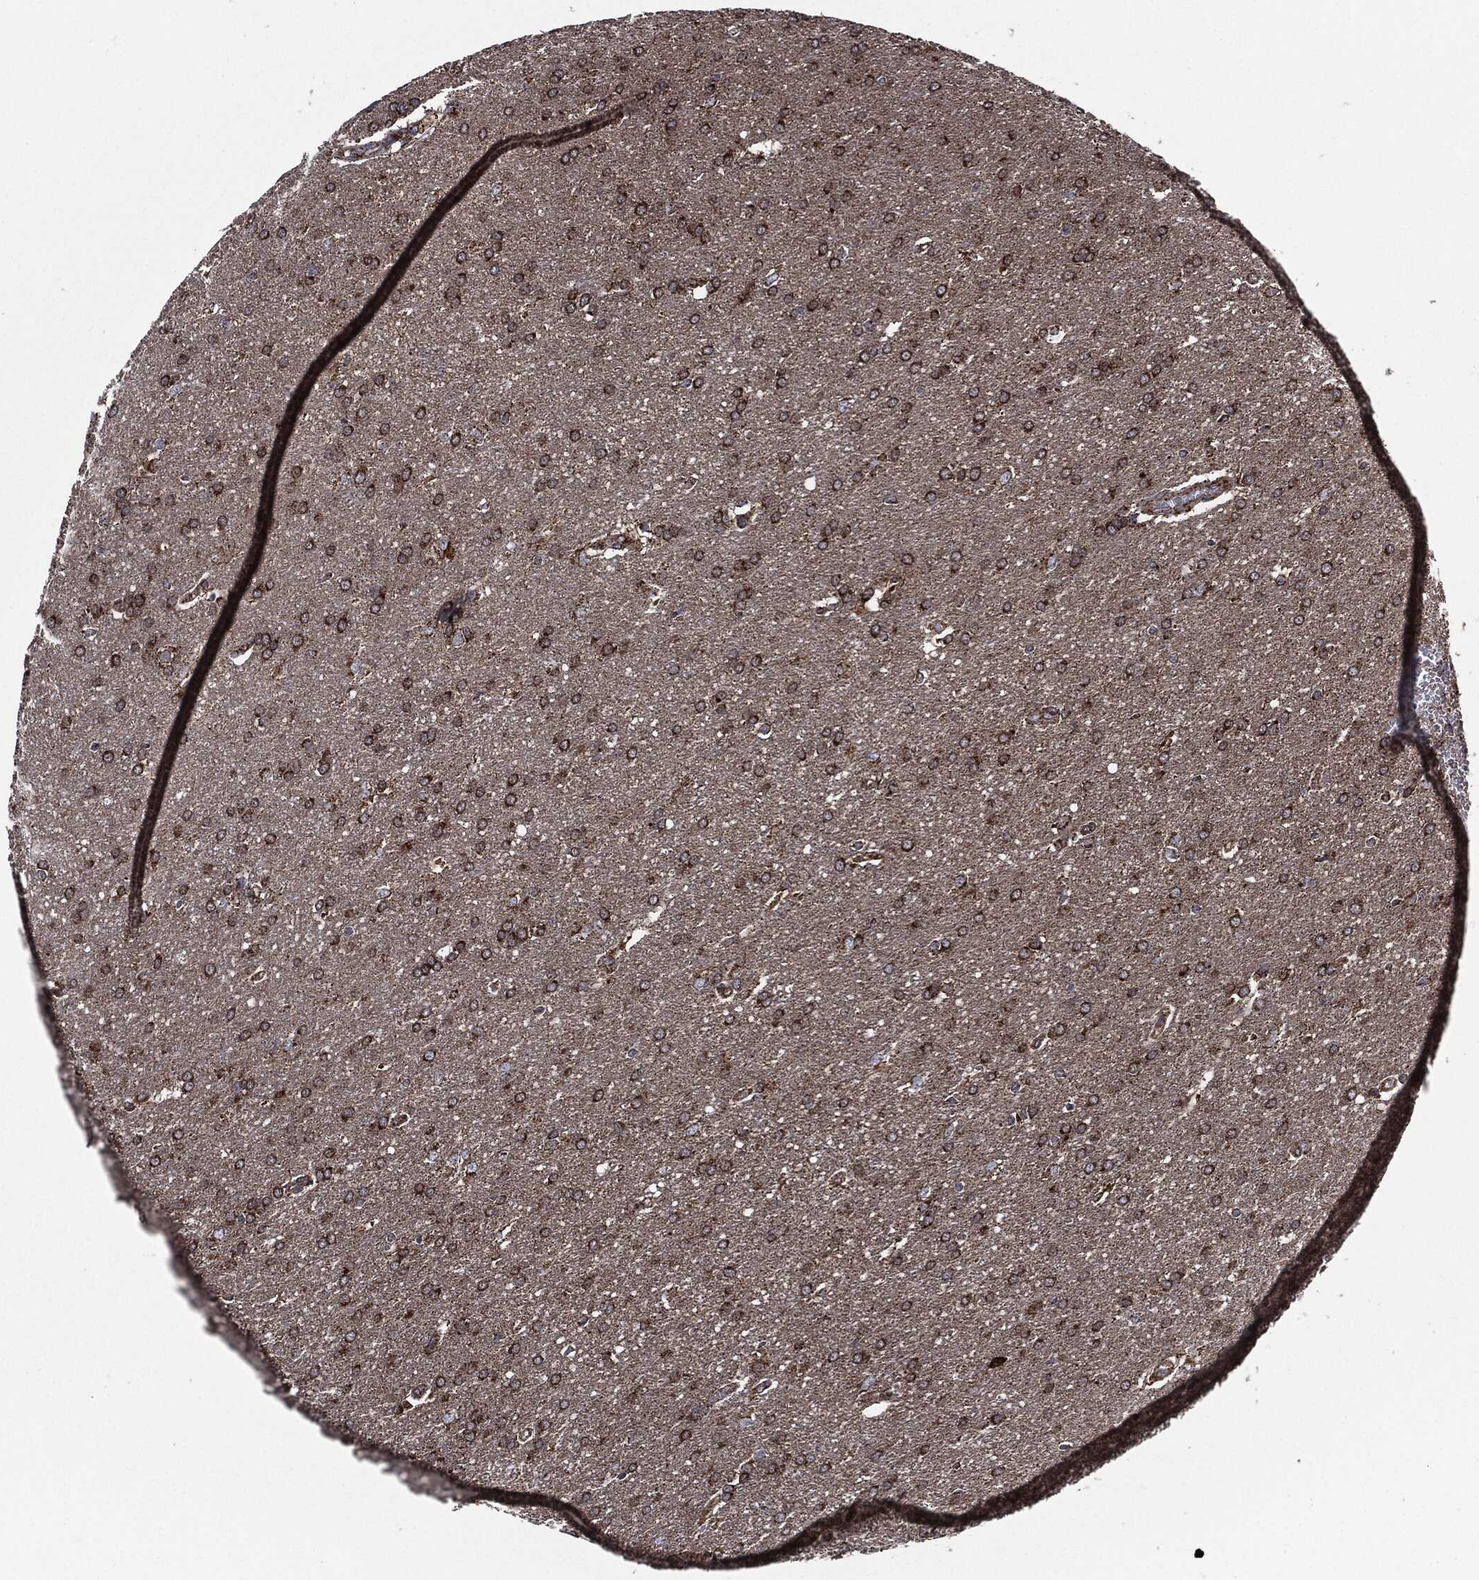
{"staining": {"intensity": "strong", "quantity": "25%-75%", "location": "cytoplasmic/membranous"}, "tissue": "glioma", "cell_type": "Tumor cells", "image_type": "cancer", "snomed": [{"axis": "morphology", "description": "Glioma, malignant, Low grade"}, {"axis": "topography", "description": "Brain"}], "caption": "Protein staining demonstrates strong cytoplasmic/membranous positivity in about 25%-75% of tumor cells in low-grade glioma (malignant).", "gene": "FH", "patient": {"sex": "female", "age": 32}}